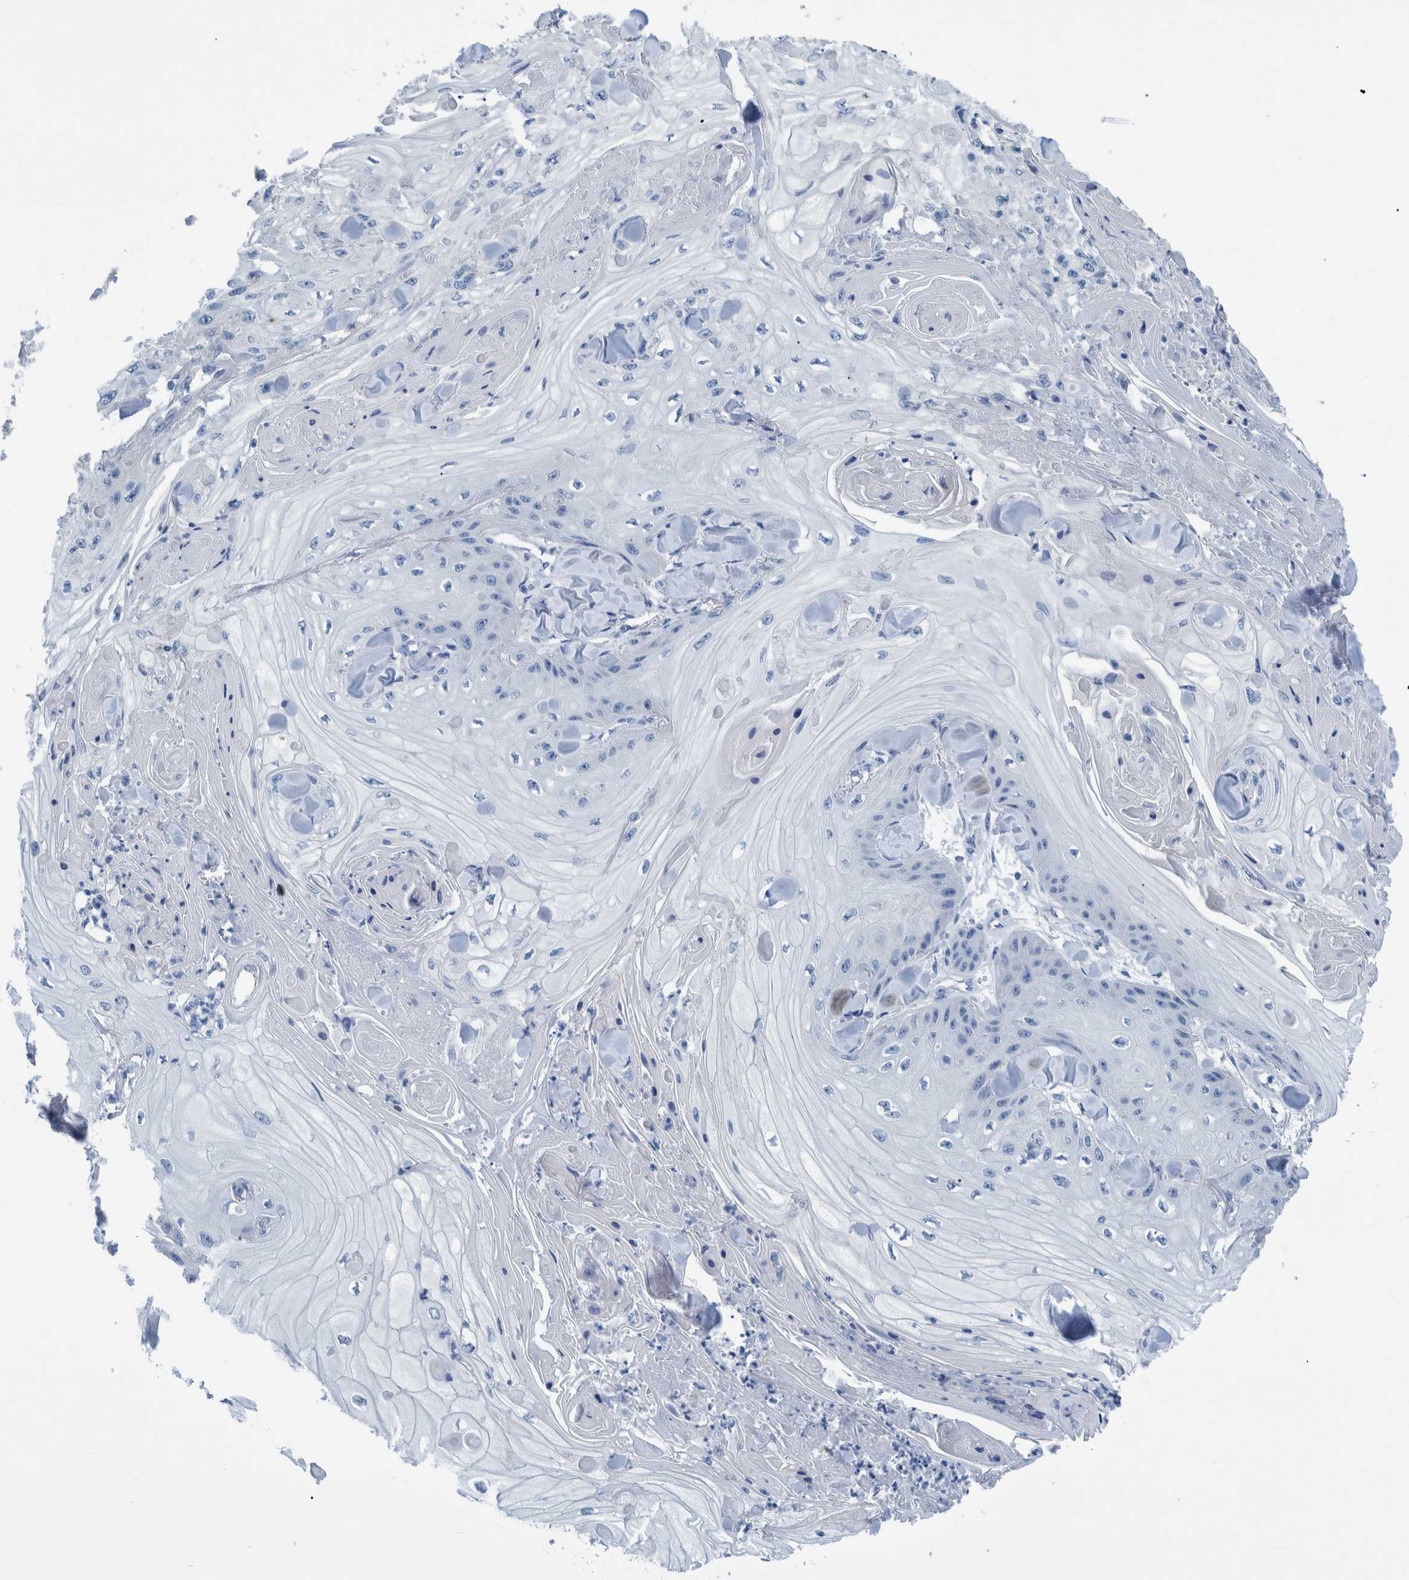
{"staining": {"intensity": "negative", "quantity": "none", "location": "none"}, "tissue": "skin cancer", "cell_type": "Tumor cells", "image_type": "cancer", "snomed": [{"axis": "morphology", "description": "Squamous cell carcinoma, NOS"}, {"axis": "topography", "description": "Skin"}], "caption": "DAB immunohistochemical staining of human skin cancer (squamous cell carcinoma) displays no significant positivity in tumor cells.", "gene": "IDO1", "patient": {"sex": "male", "age": 74}}